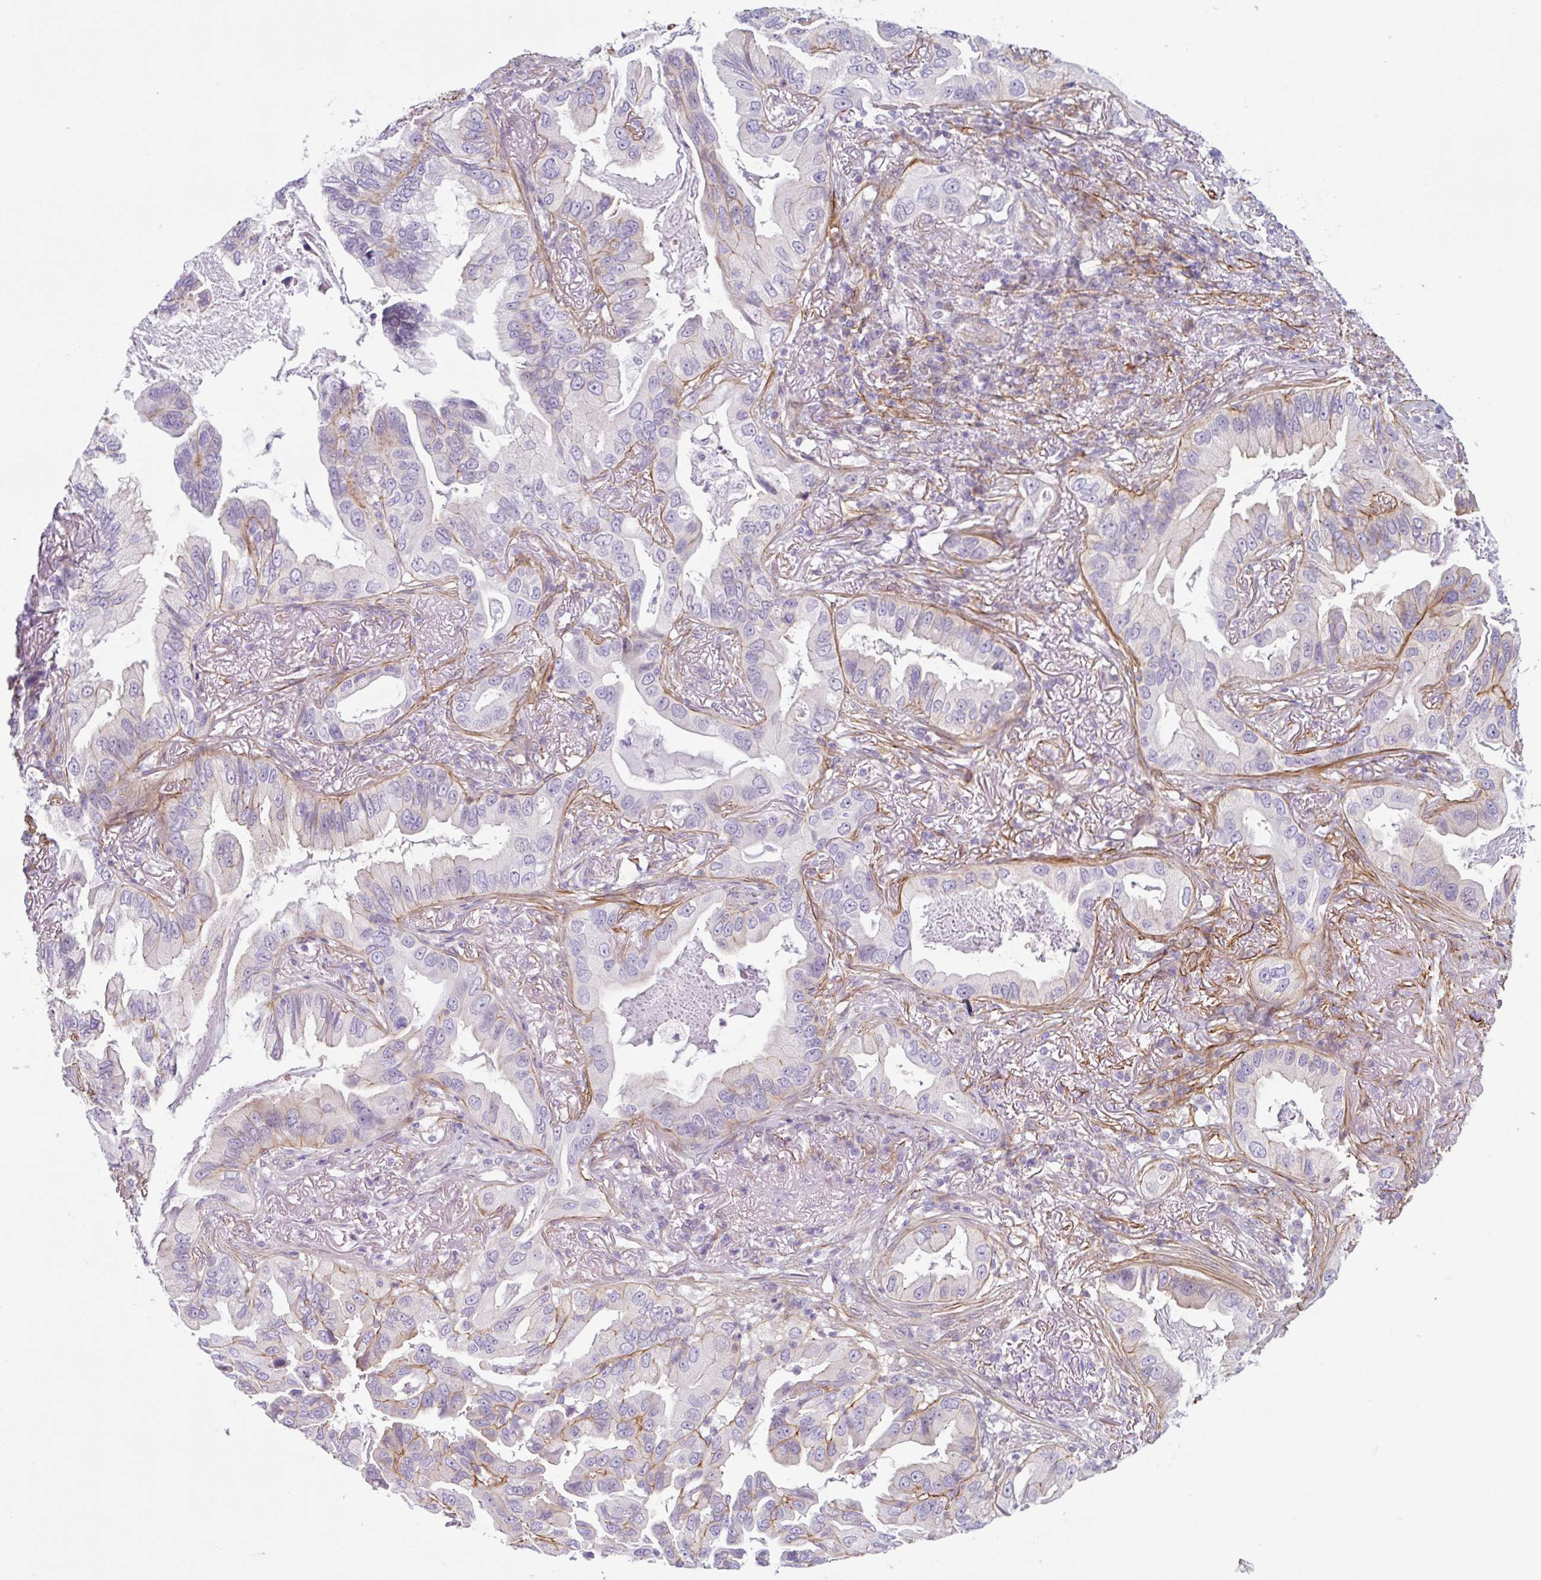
{"staining": {"intensity": "negative", "quantity": "none", "location": "none"}, "tissue": "lung cancer", "cell_type": "Tumor cells", "image_type": "cancer", "snomed": [{"axis": "morphology", "description": "Adenocarcinoma, NOS"}, {"axis": "topography", "description": "Lung"}], "caption": "This is an IHC image of human lung cancer (adenocarcinoma). There is no expression in tumor cells.", "gene": "MYH10", "patient": {"sex": "female", "age": 69}}